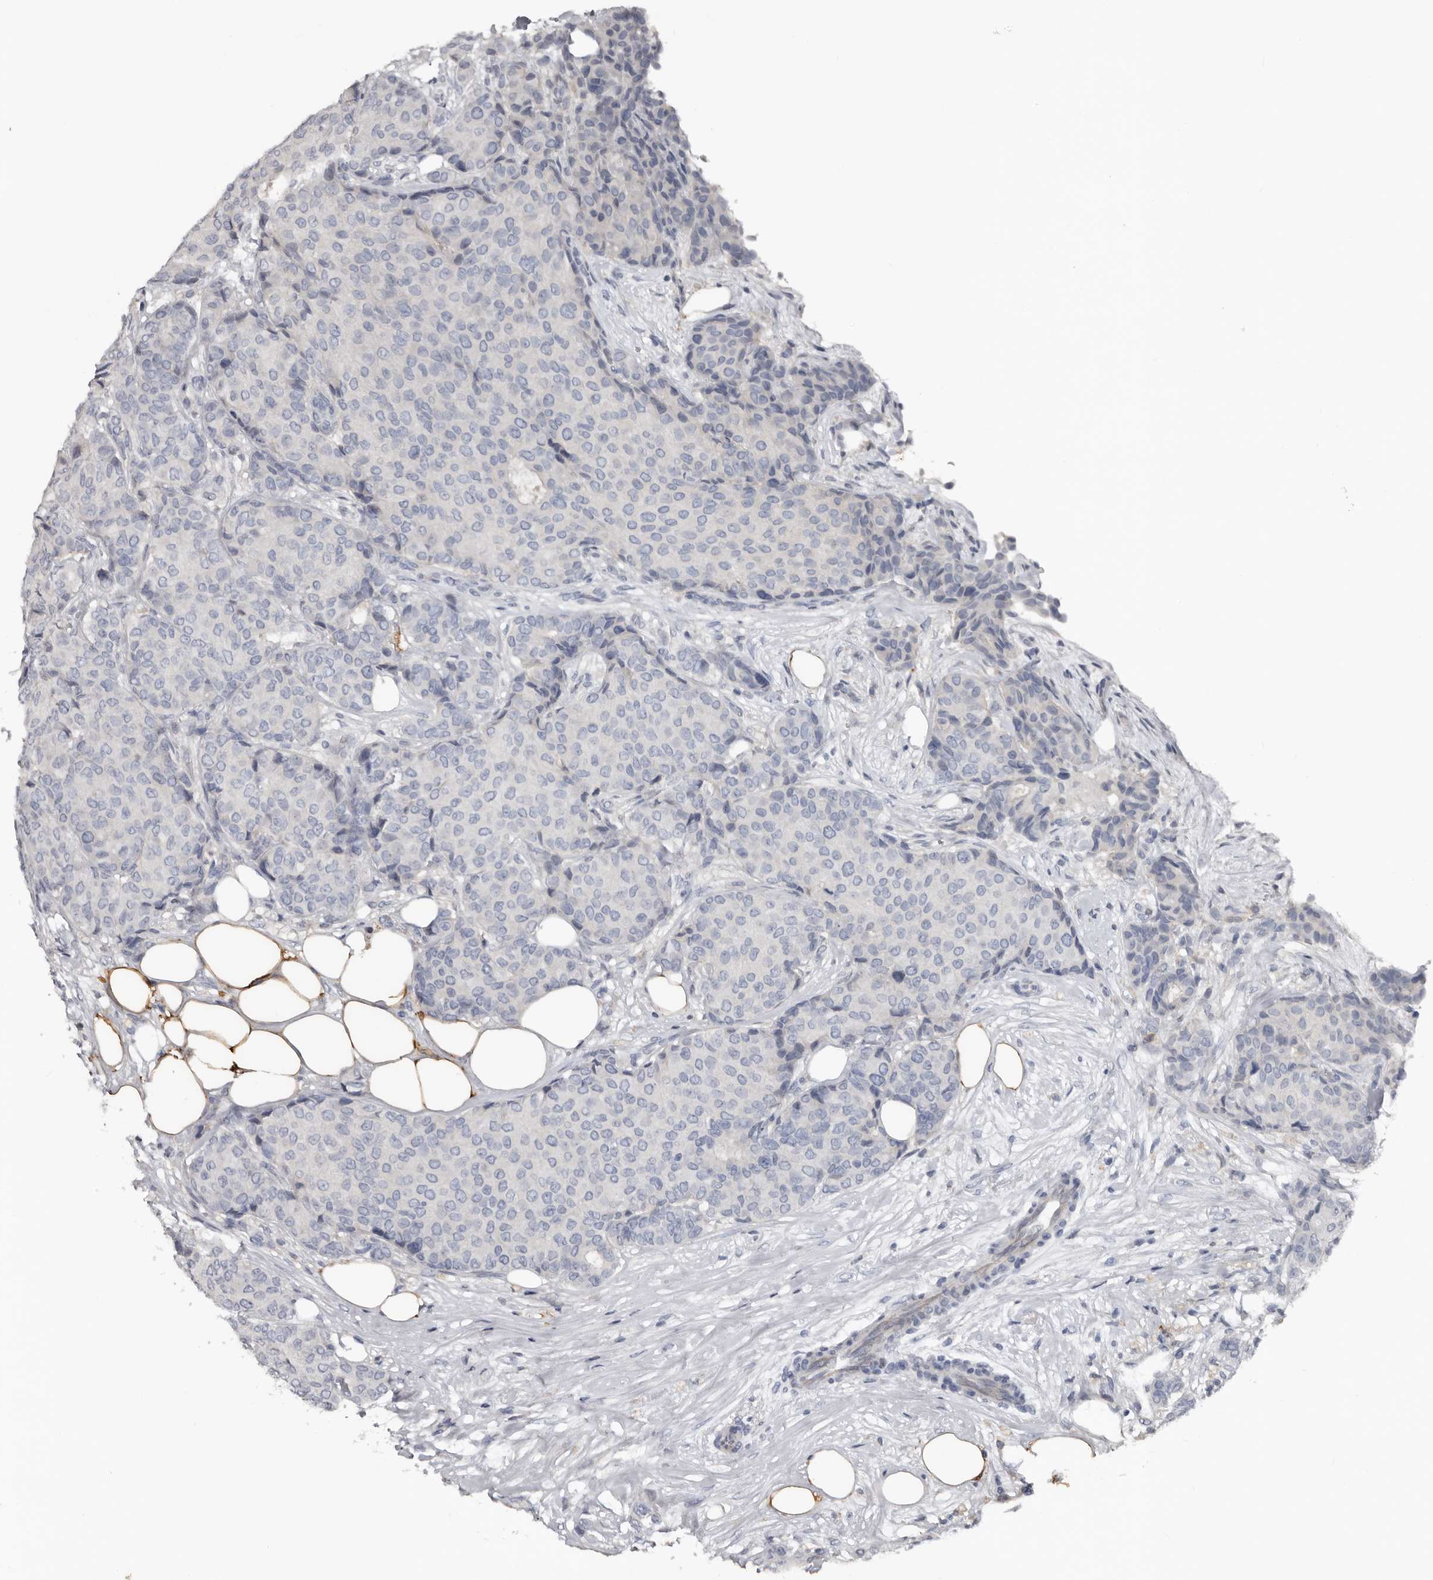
{"staining": {"intensity": "negative", "quantity": "none", "location": "none"}, "tissue": "breast cancer", "cell_type": "Tumor cells", "image_type": "cancer", "snomed": [{"axis": "morphology", "description": "Duct carcinoma"}, {"axis": "topography", "description": "Breast"}], "caption": "Tumor cells show no significant staining in breast cancer (infiltrating ductal carcinoma).", "gene": "FABP7", "patient": {"sex": "female", "age": 75}}